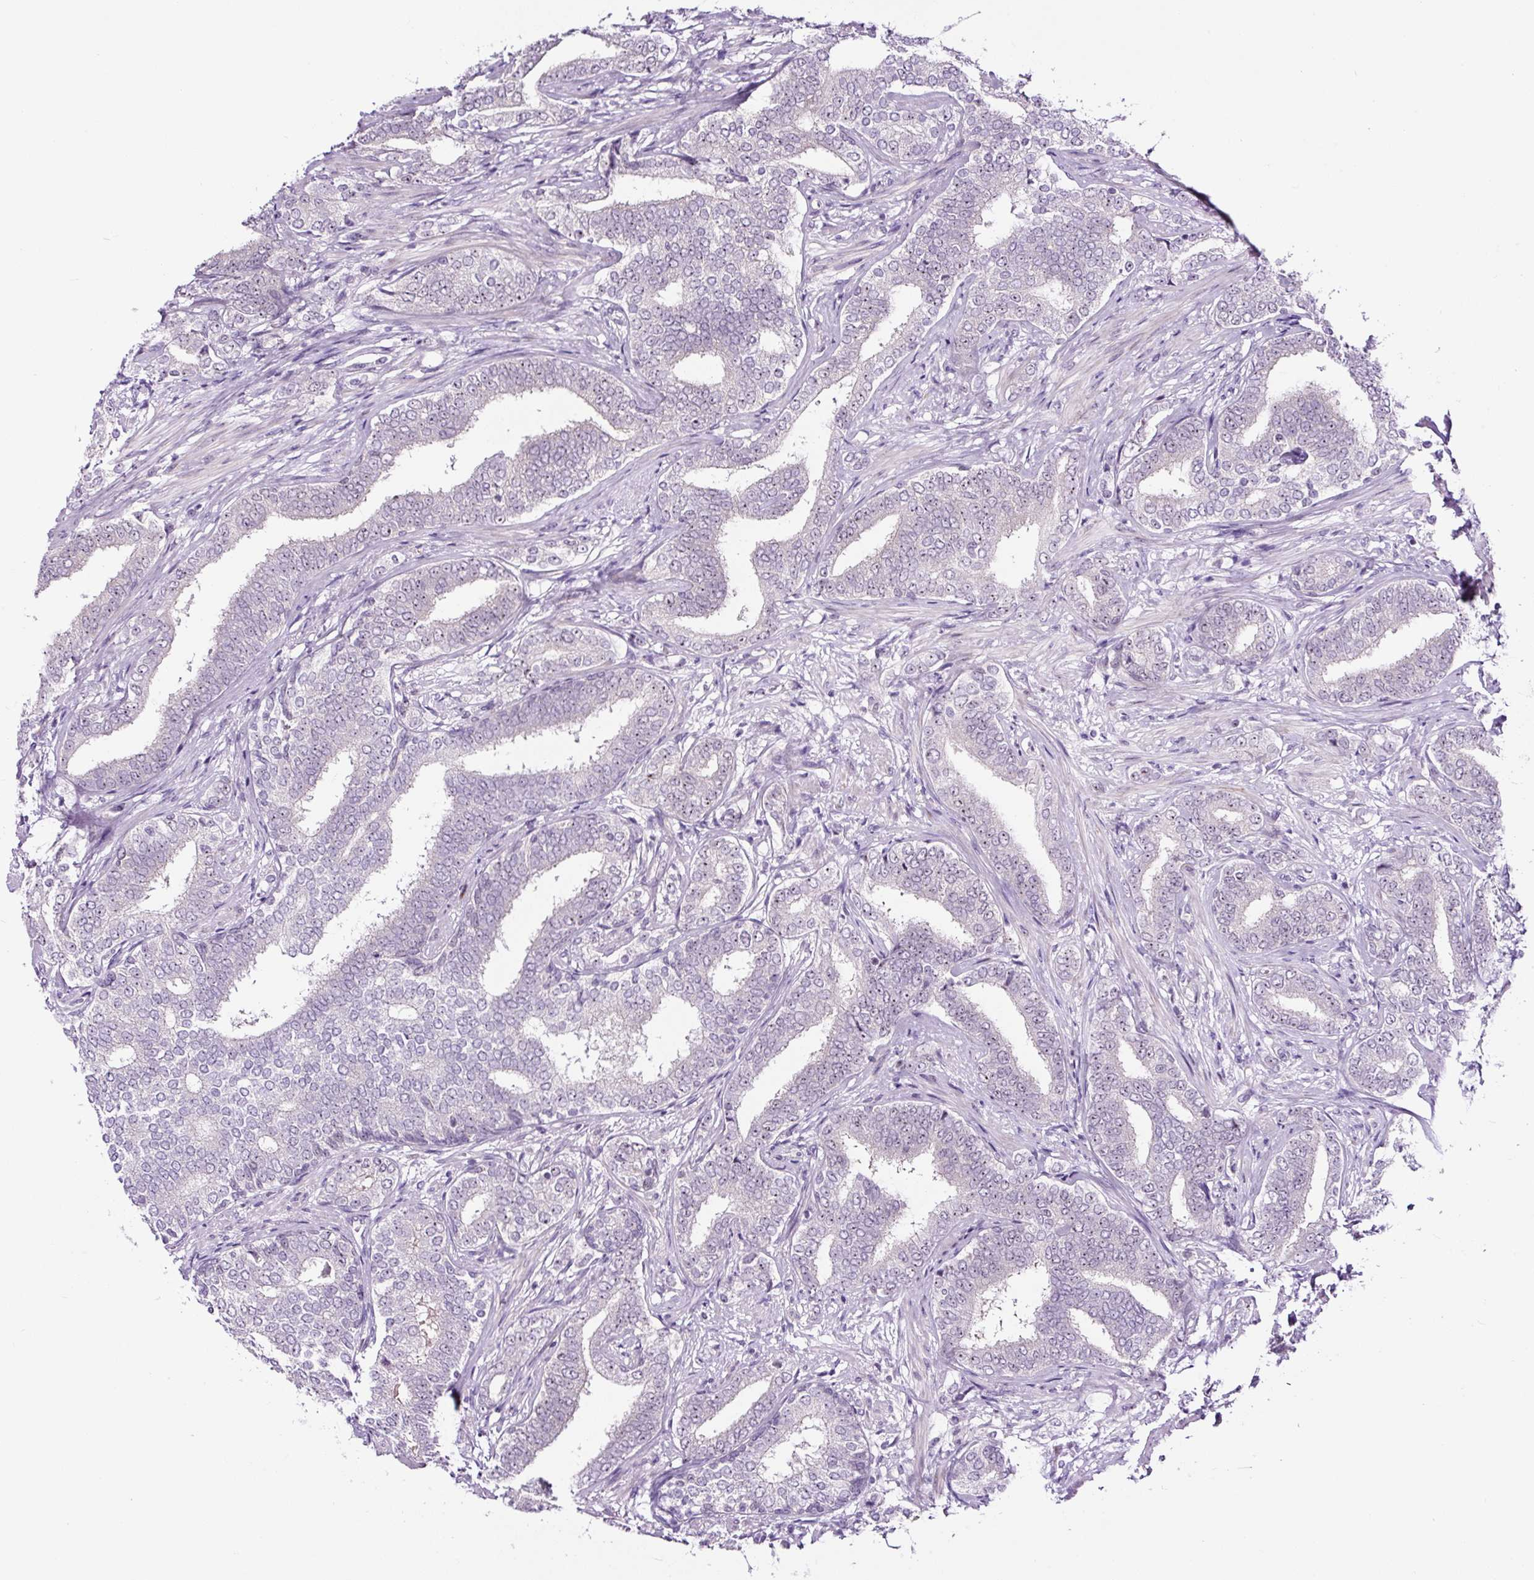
{"staining": {"intensity": "negative", "quantity": "none", "location": "none"}, "tissue": "prostate cancer", "cell_type": "Tumor cells", "image_type": "cancer", "snomed": [{"axis": "morphology", "description": "Adenocarcinoma, High grade"}, {"axis": "topography", "description": "Prostate"}], "caption": "Tumor cells are negative for brown protein staining in prostate high-grade adenocarcinoma.", "gene": "NOM1", "patient": {"sex": "male", "age": 72}}